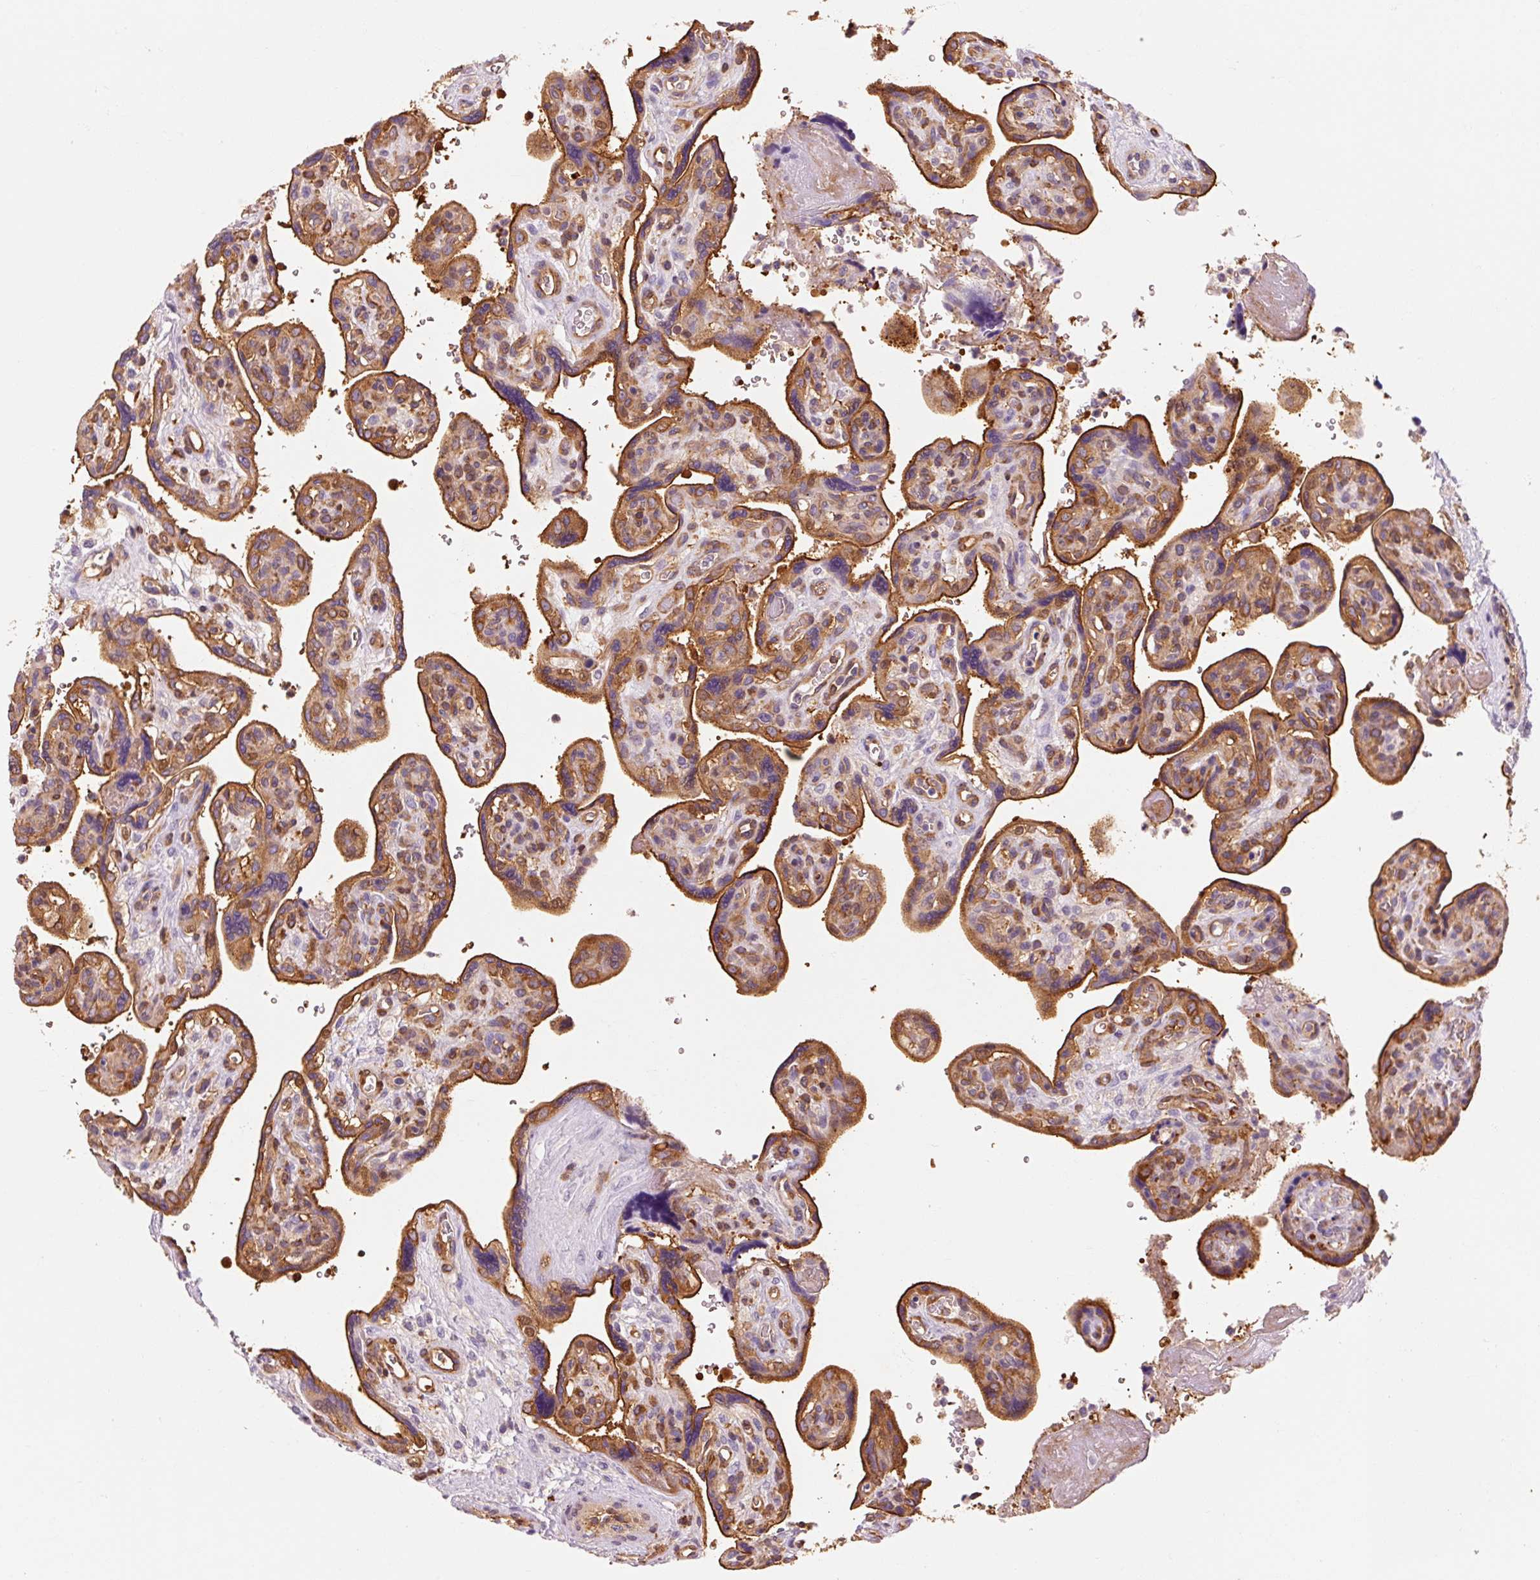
{"staining": {"intensity": "strong", "quantity": ">75%", "location": "cytoplasmic/membranous,nuclear"}, "tissue": "placenta", "cell_type": "Decidual cells", "image_type": "normal", "snomed": [{"axis": "morphology", "description": "Normal tissue, NOS"}, {"axis": "topography", "description": "Placenta"}], "caption": "A photomicrograph of placenta stained for a protein shows strong cytoplasmic/membranous,nuclear brown staining in decidual cells. (IHC, brightfield microscopy, high magnification).", "gene": "OR8K1", "patient": {"sex": "female", "age": 39}}